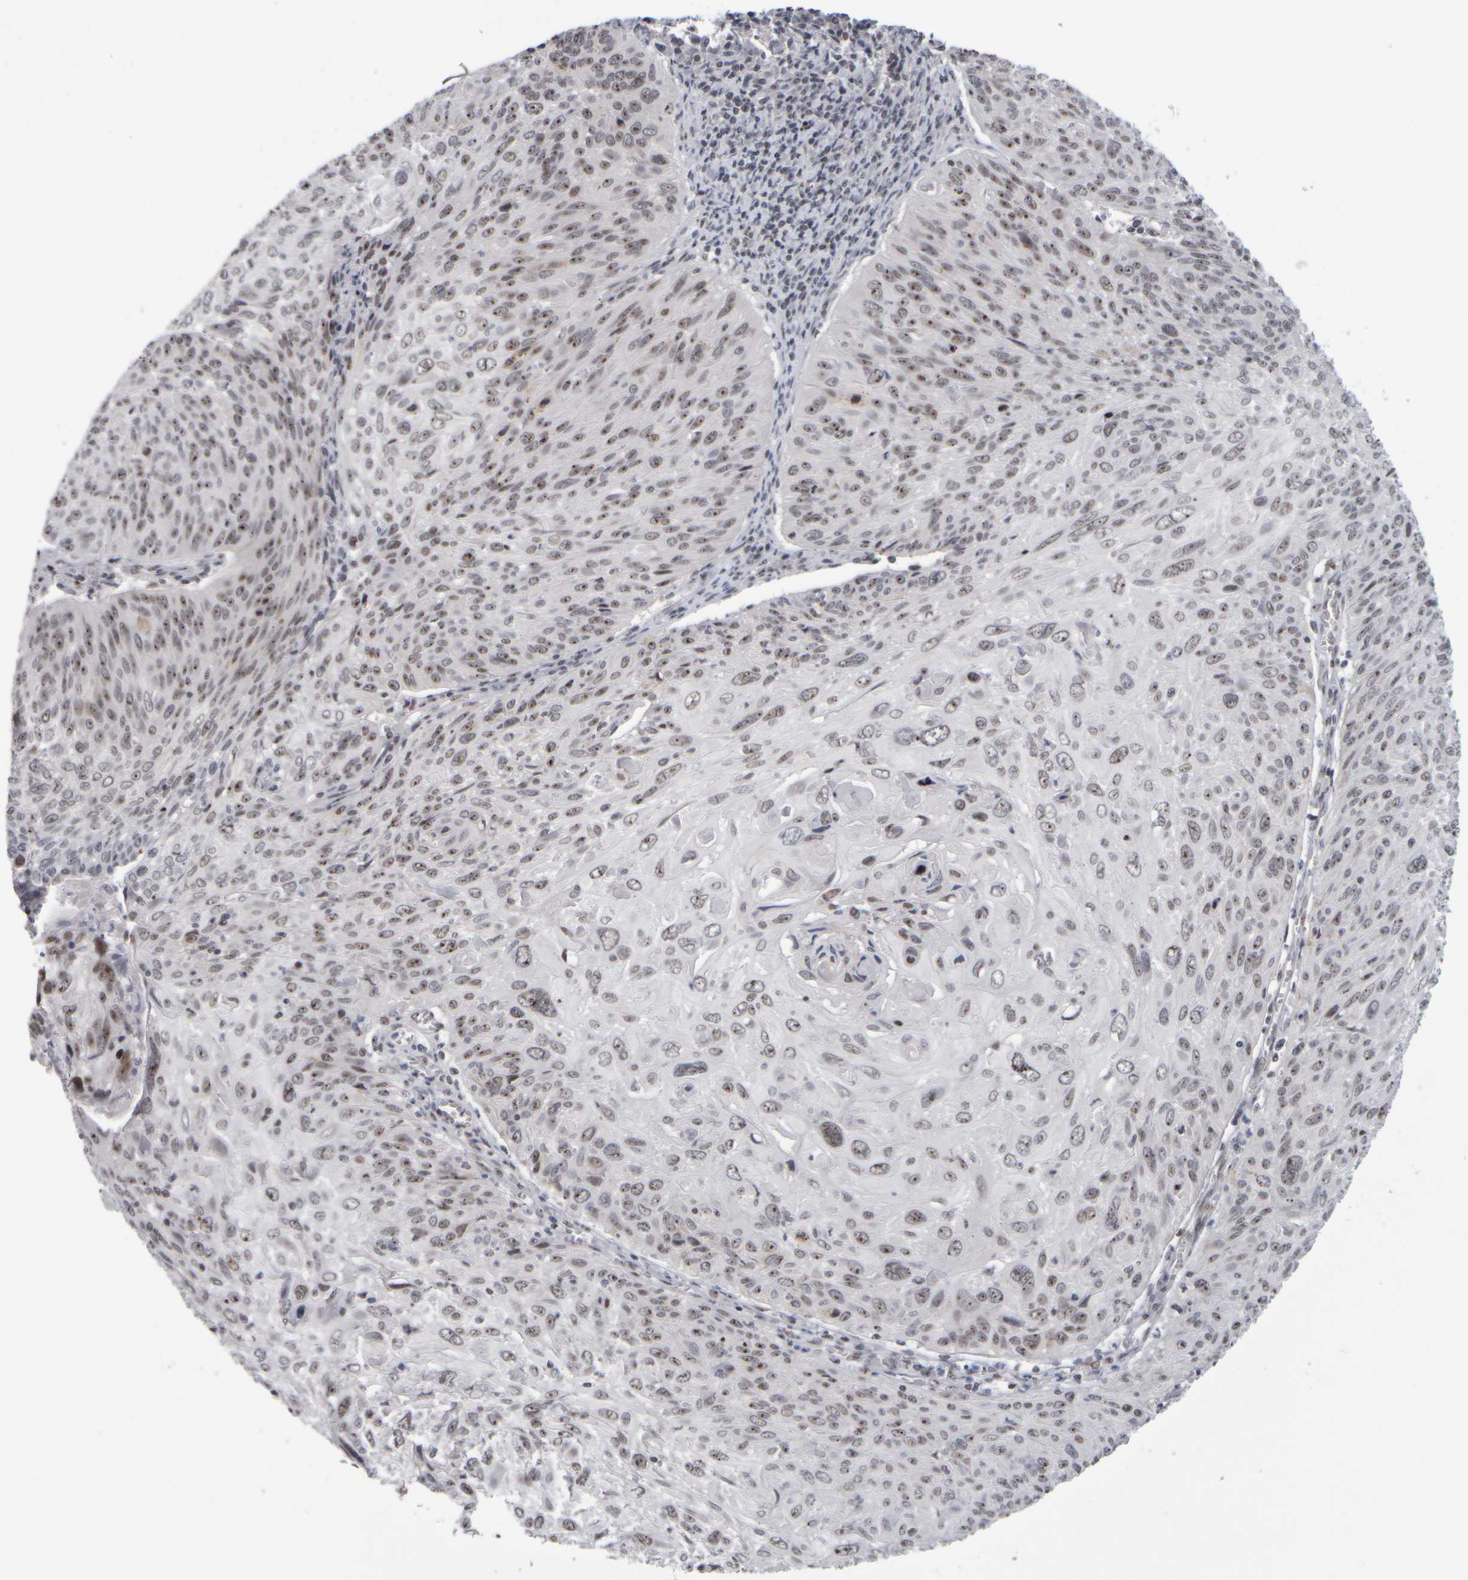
{"staining": {"intensity": "moderate", "quantity": ">75%", "location": "nuclear"}, "tissue": "cervical cancer", "cell_type": "Tumor cells", "image_type": "cancer", "snomed": [{"axis": "morphology", "description": "Squamous cell carcinoma, NOS"}, {"axis": "topography", "description": "Cervix"}], "caption": "Immunohistochemical staining of squamous cell carcinoma (cervical) displays moderate nuclear protein expression in about >75% of tumor cells. The staining was performed using DAB, with brown indicating positive protein expression. Nuclei are stained blue with hematoxylin.", "gene": "SURF6", "patient": {"sex": "female", "age": 51}}